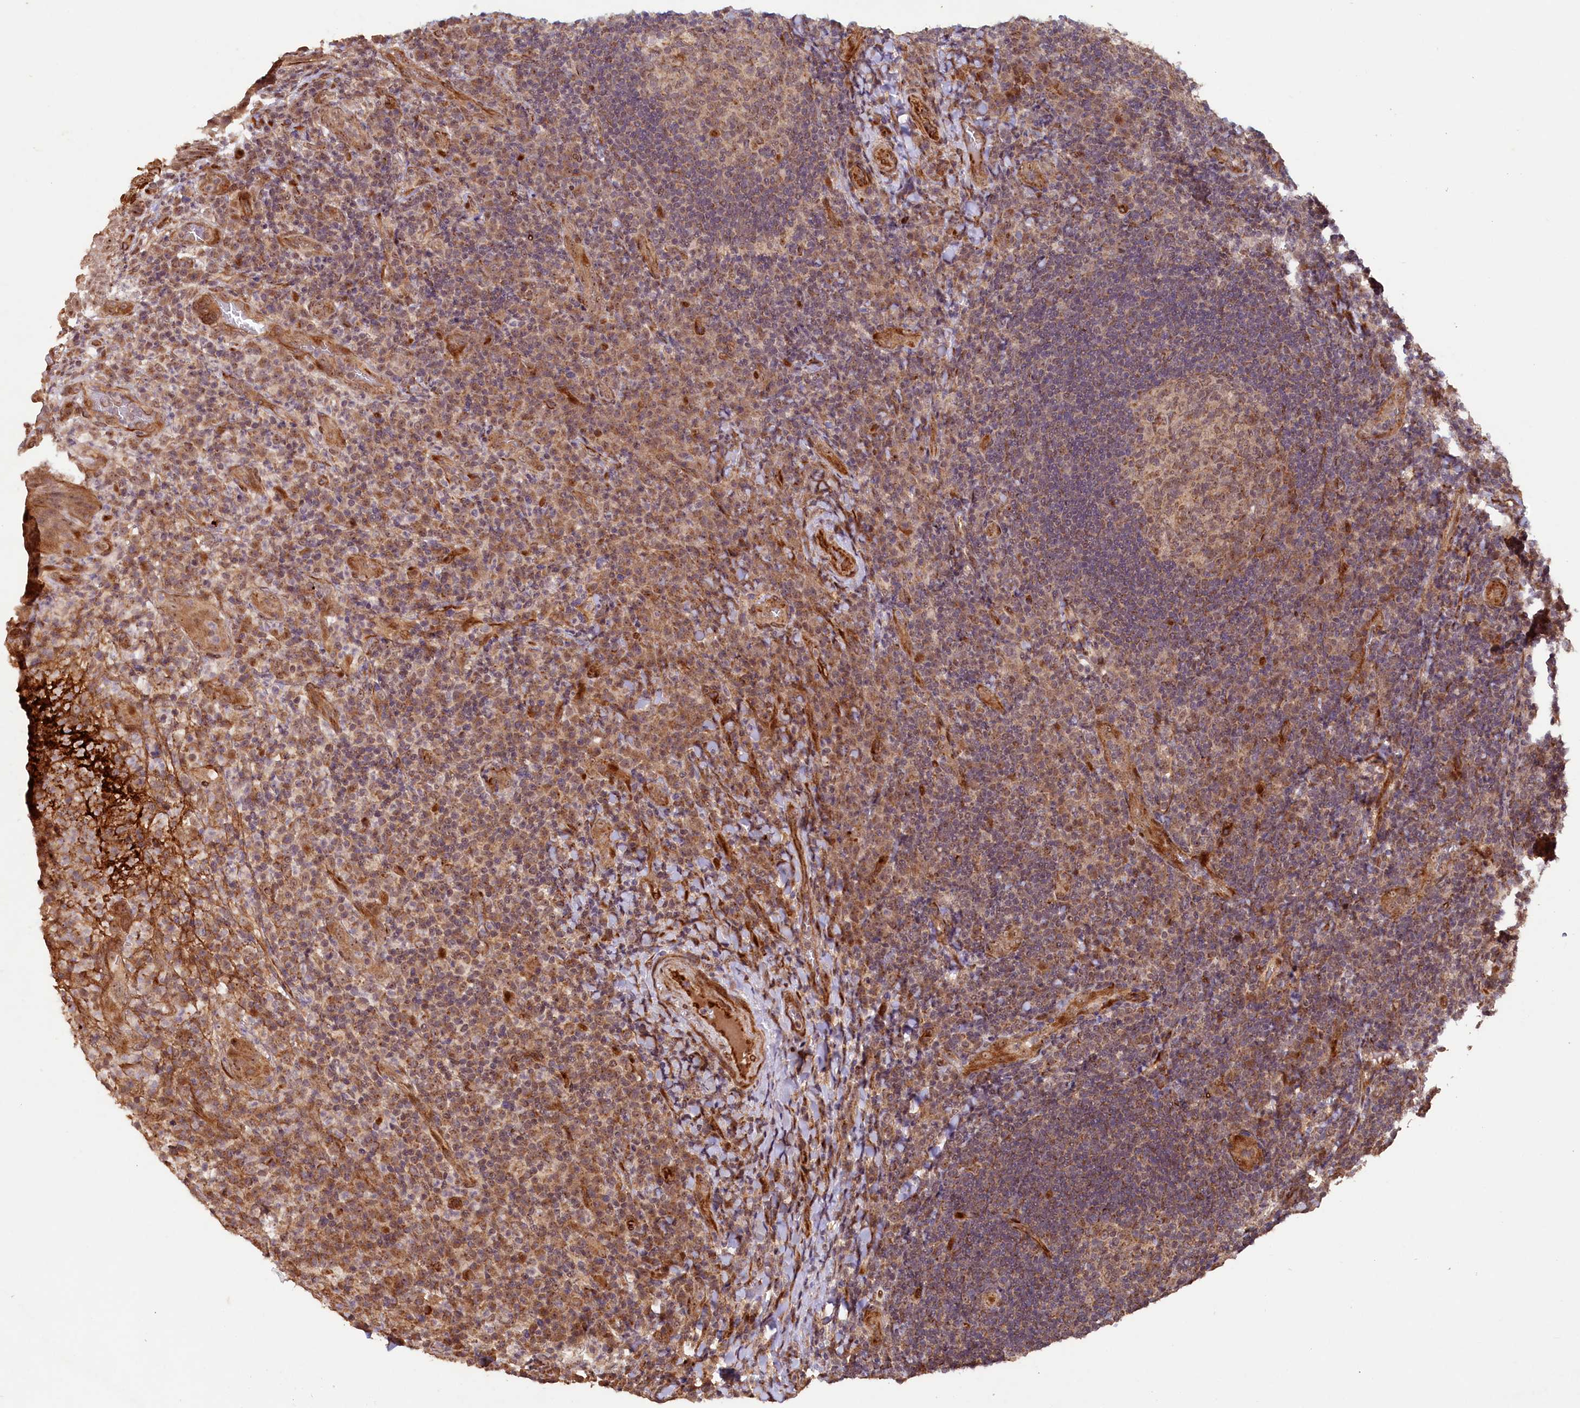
{"staining": {"intensity": "moderate", "quantity": ">75%", "location": "cytoplasmic/membranous,nuclear"}, "tissue": "tonsil", "cell_type": "Germinal center cells", "image_type": "normal", "snomed": [{"axis": "morphology", "description": "Normal tissue, NOS"}, {"axis": "topography", "description": "Tonsil"}], "caption": "IHC of normal human tonsil demonstrates medium levels of moderate cytoplasmic/membranous,nuclear staining in about >75% of germinal center cells.", "gene": "SHPRH", "patient": {"sex": "male", "age": 17}}